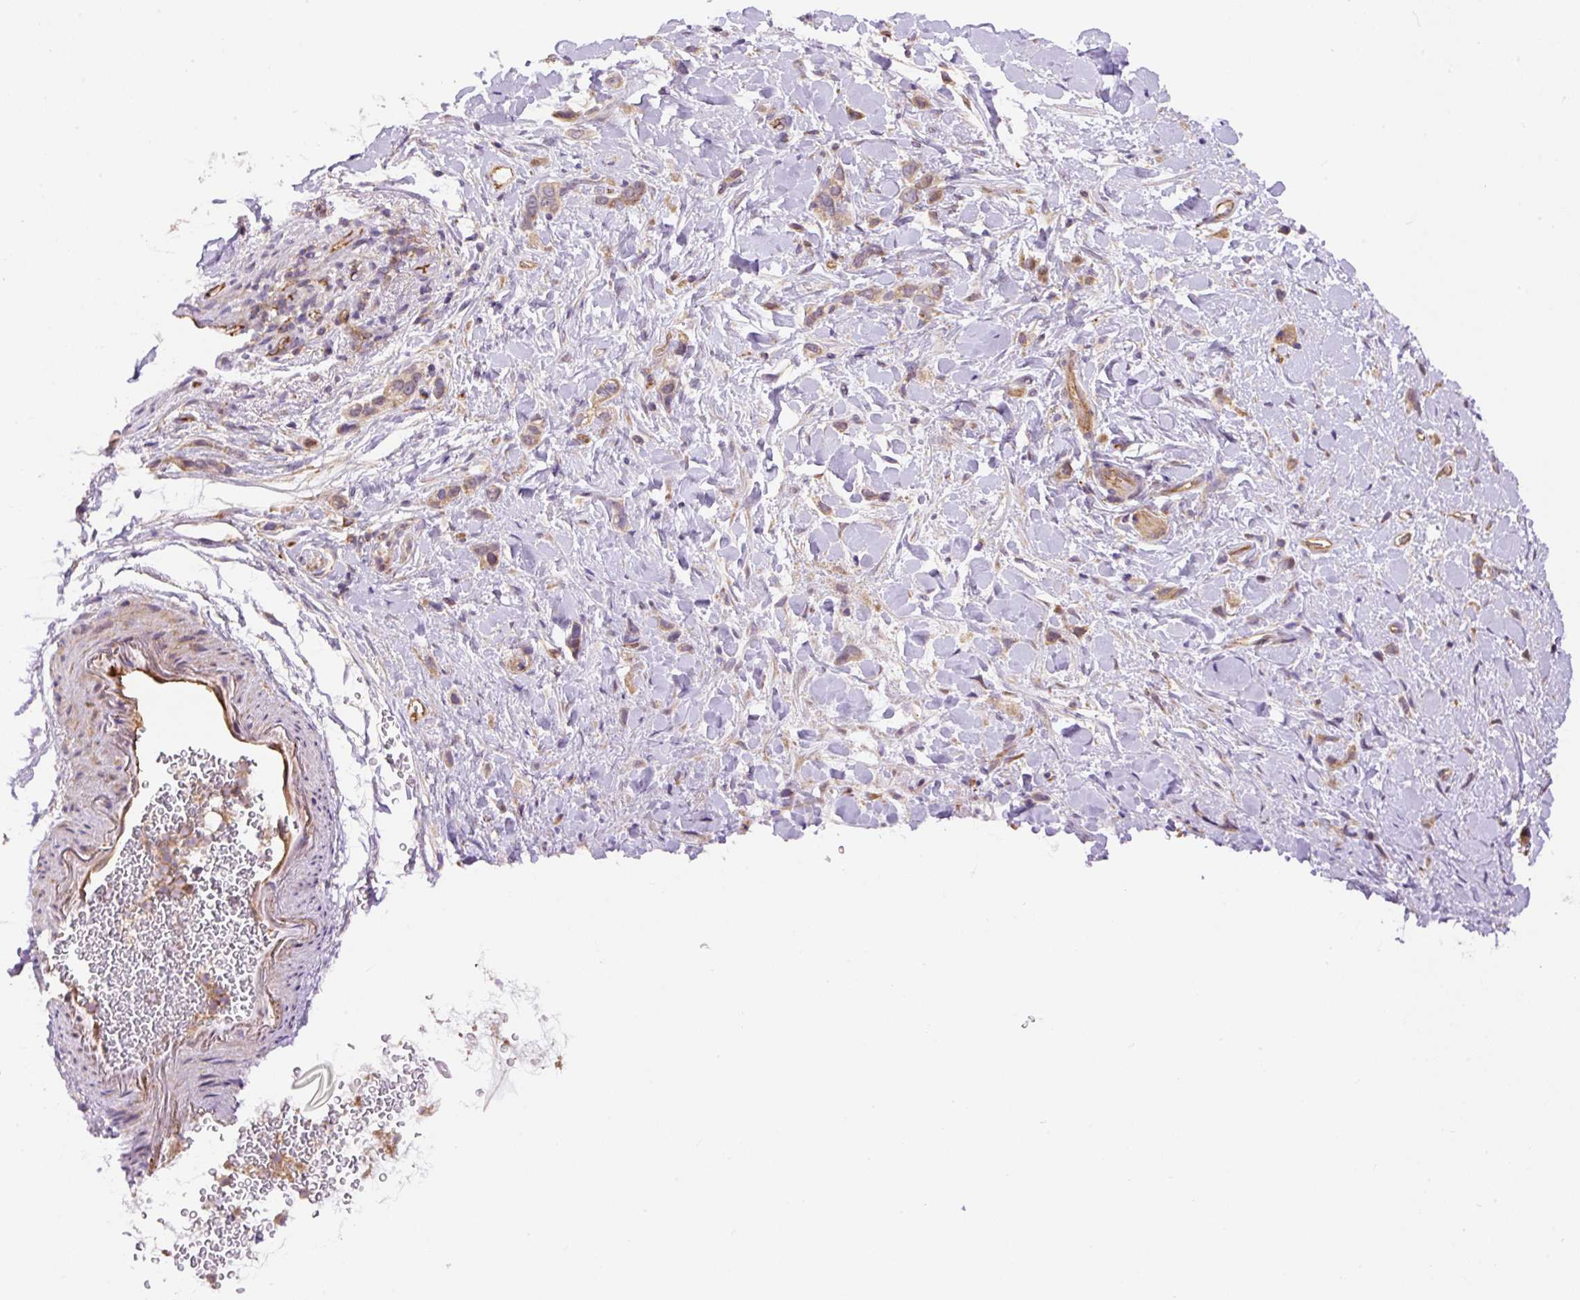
{"staining": {"intensity": "weak", "quantity": ">75%", "location": "cytoplasmic/membranous"}, "tissue": "stomach cancer", "cell_type": "Tumor cells", "image_type": "cancer", "snomed": [{"axis": "morphology", "description": "Adenocarcinoma, NOS"}, {"axis": "topography", "description": "Stomach"}], "caption": "Immunohistochemistry image of neoplastic tissue: stomach cancer (adenocarcinoma) stained using IHC demonstrates low levels of weak protein expression localized specifically in the cytoplasmic/membranous of tumor cells, appearing as a cytoplasmic/membranous brown color.", "gene": "PPME1", "patient": {"sex": "female", "age": 65}}